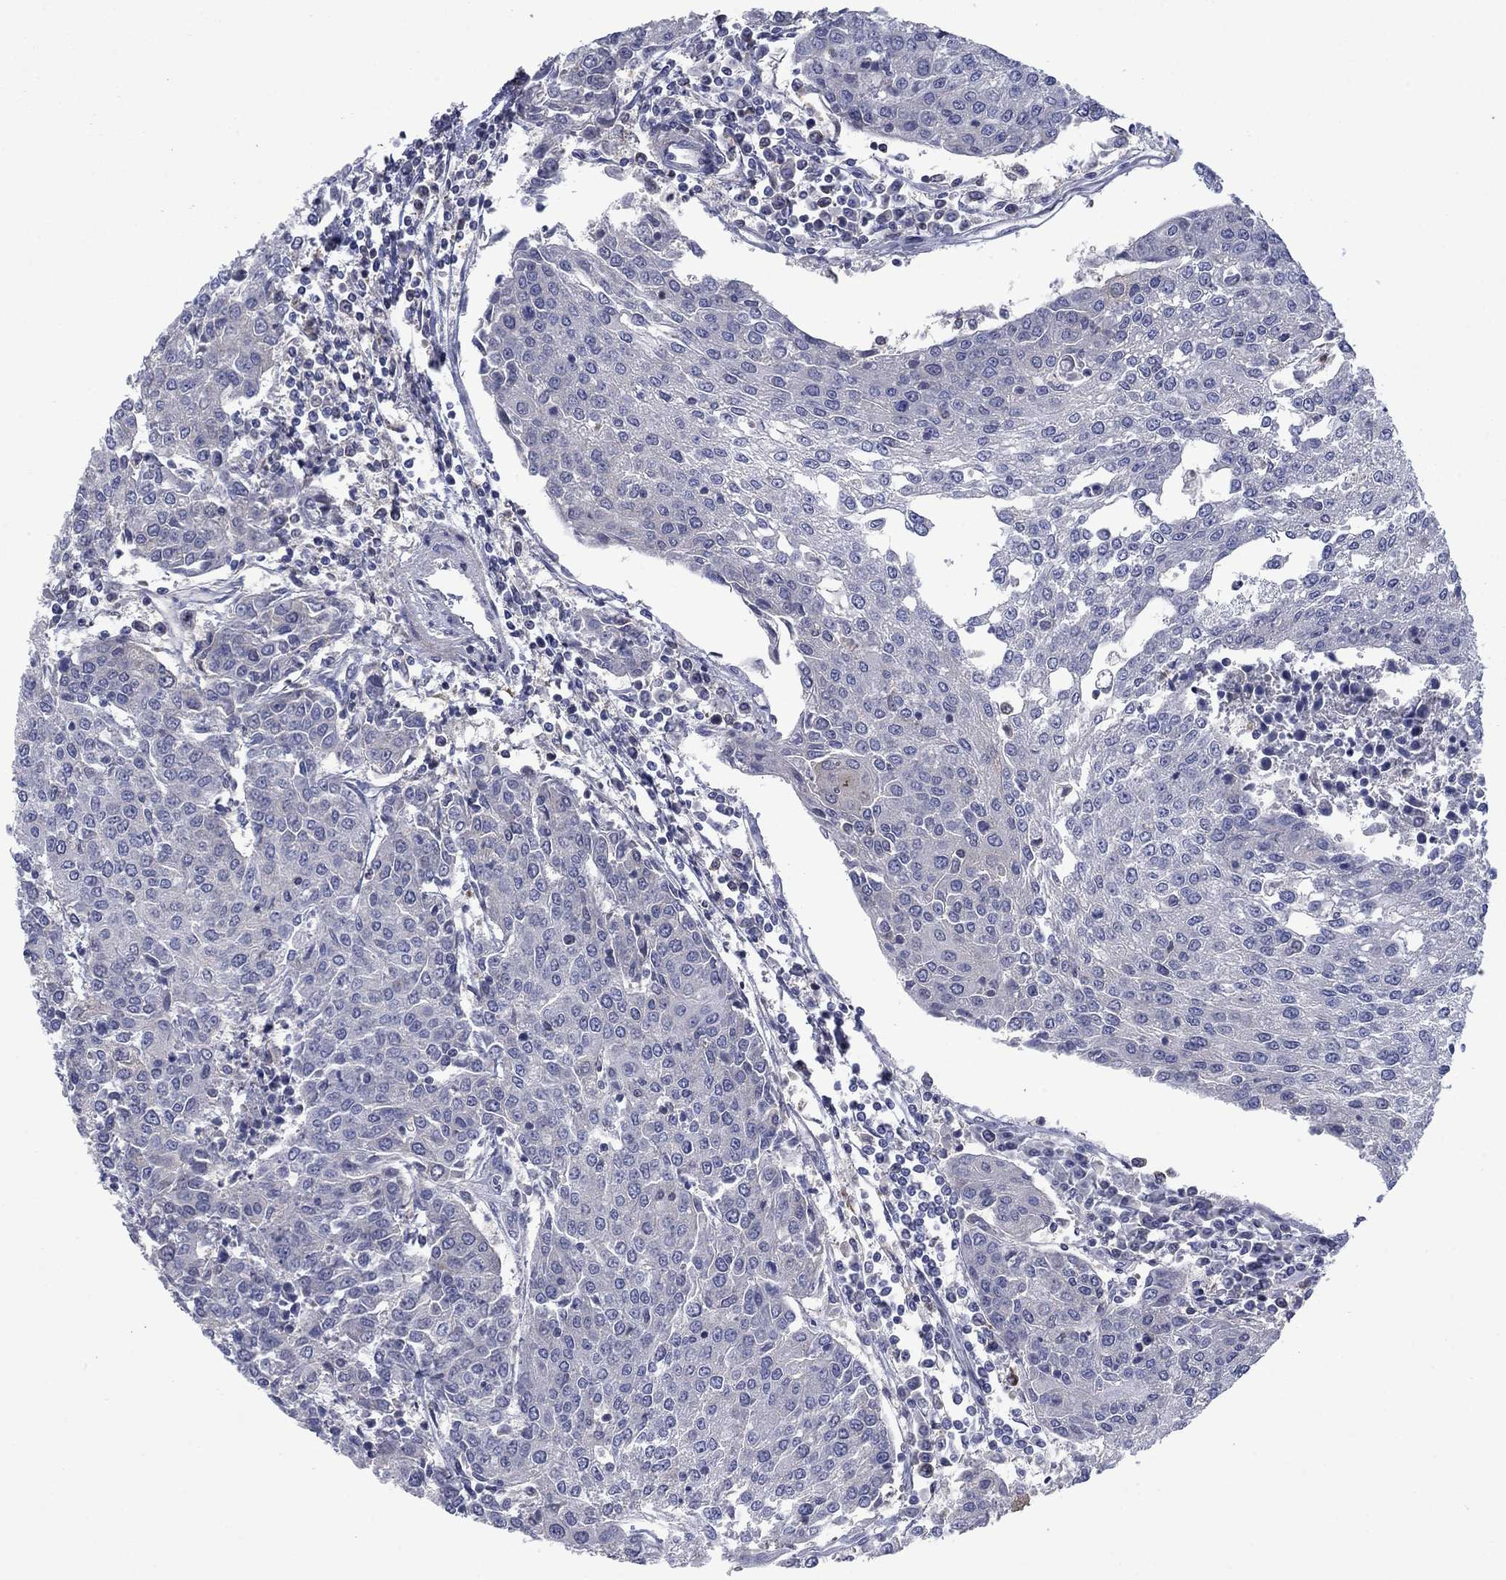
{"staining": {"intensity": "negative", "quantity": "none", "location": "none"}, "tissue": "urothelial cancer", "cell_type": "Tumor cells", "image_type": "cancer", "snomed": [{"axis": "morphology", "description": "Urothelial carcinoma, High grade"}, {"axis": "topography", "description": "Urinary bladder"}], "caption": "High power microscopy image of an IHC image of urothelial cancer, revealing no significant expression in tumor cells.", "gene": "KIF15", "patient": {"sex": "female", "age": 85}}